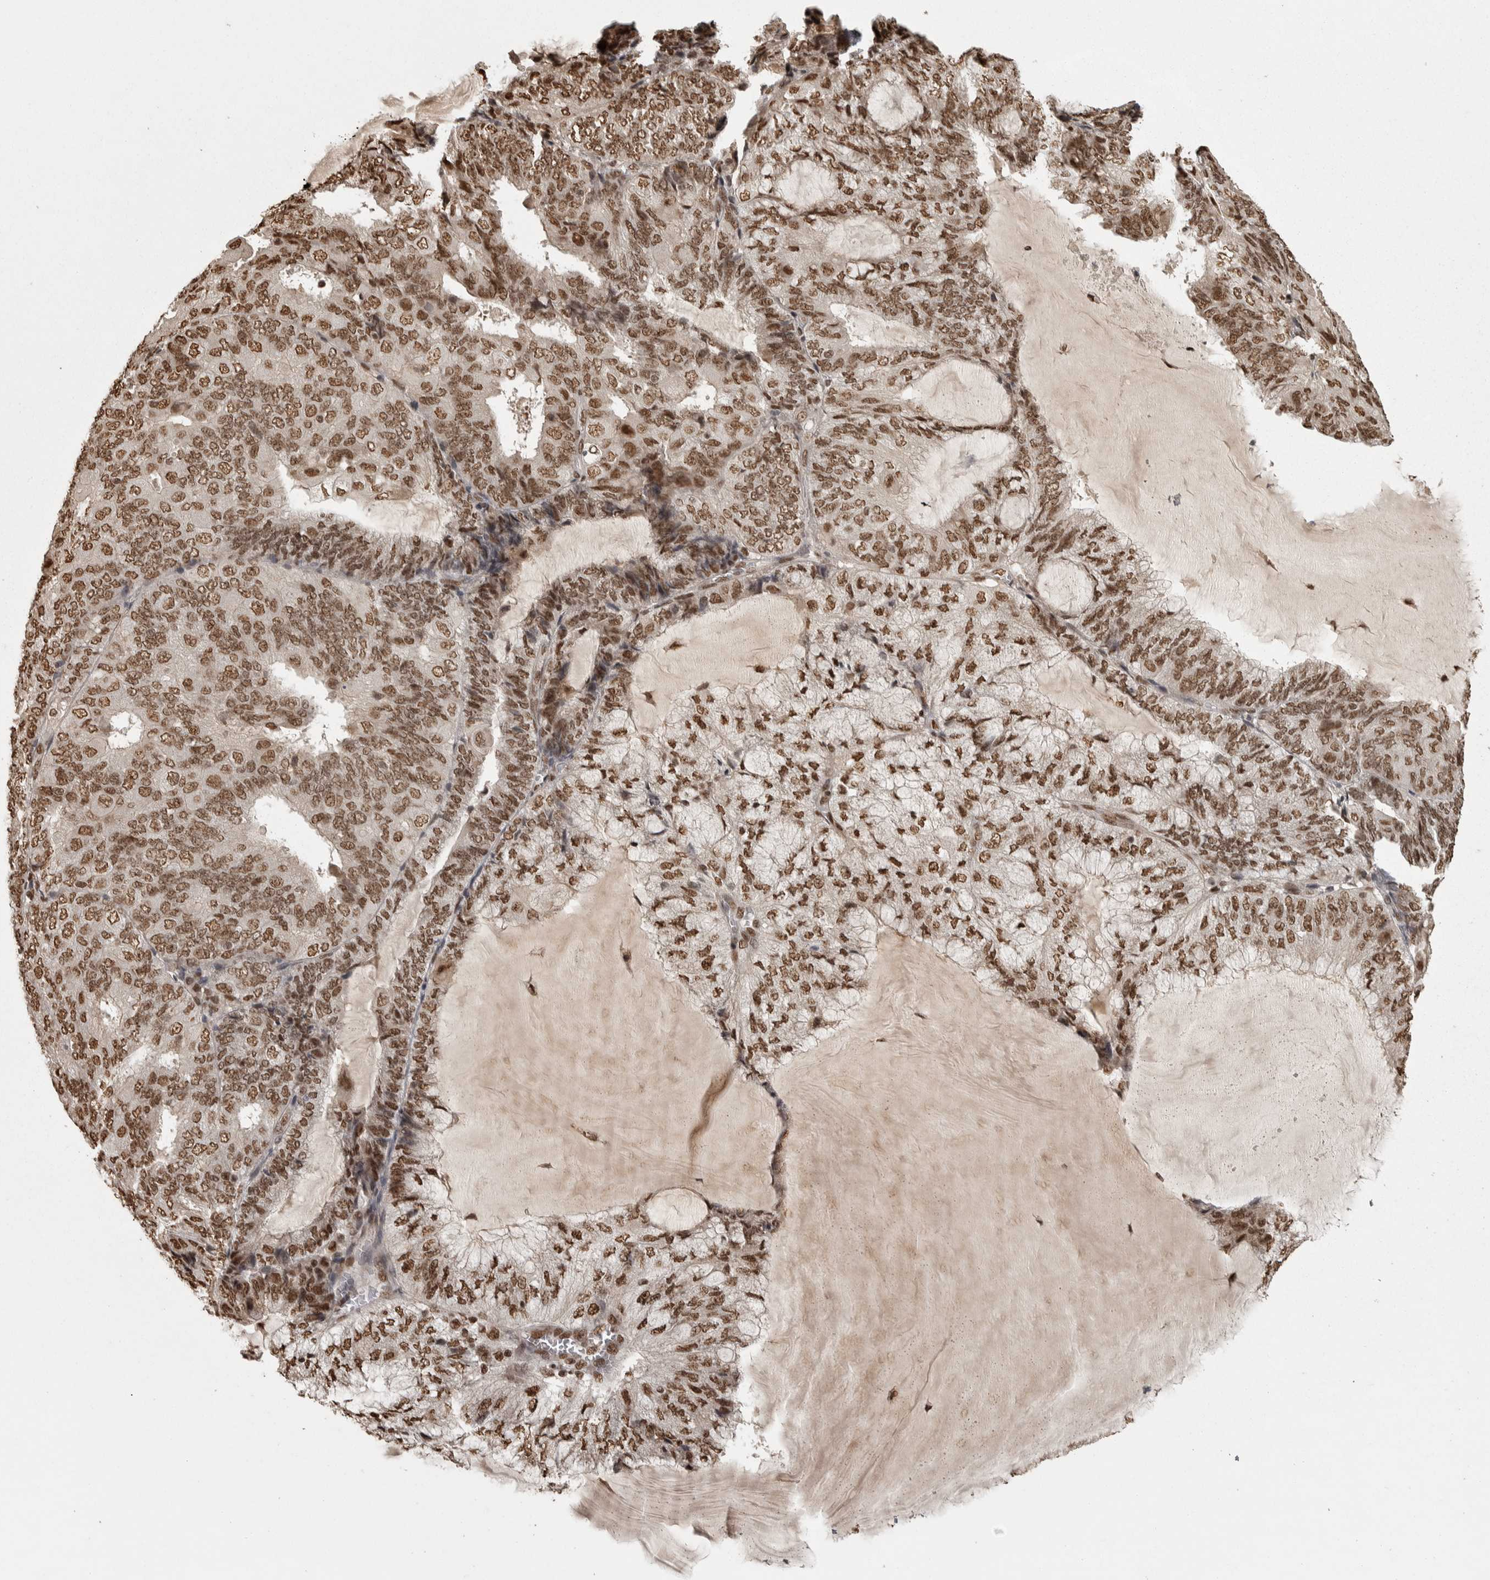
{"staining": {"intensity": "moderate", "quantity": ">75%", "location": "nuclear"}, "tissue": "endometrial cancer", "cell_type": "Tumor cells", "image_type": "cancer", "snomed": [{"axis": "morphology", "description": "Adenocarcinoma, NOS"}, {"axis": "topography", "description": "Endometrium"}], "caption": "A high-resolution histopathology image shows IHC staining of endometrial adenocarcinoma, which shows moderate nuclear expression in about >75% of tumor cells. Using DAB (brown) and hematoxylin (blue) stains, captured at high magnification using brightfield microscopy.", "gene": "ZFHX4", "patient": {"sex": "female", "age": 81}}